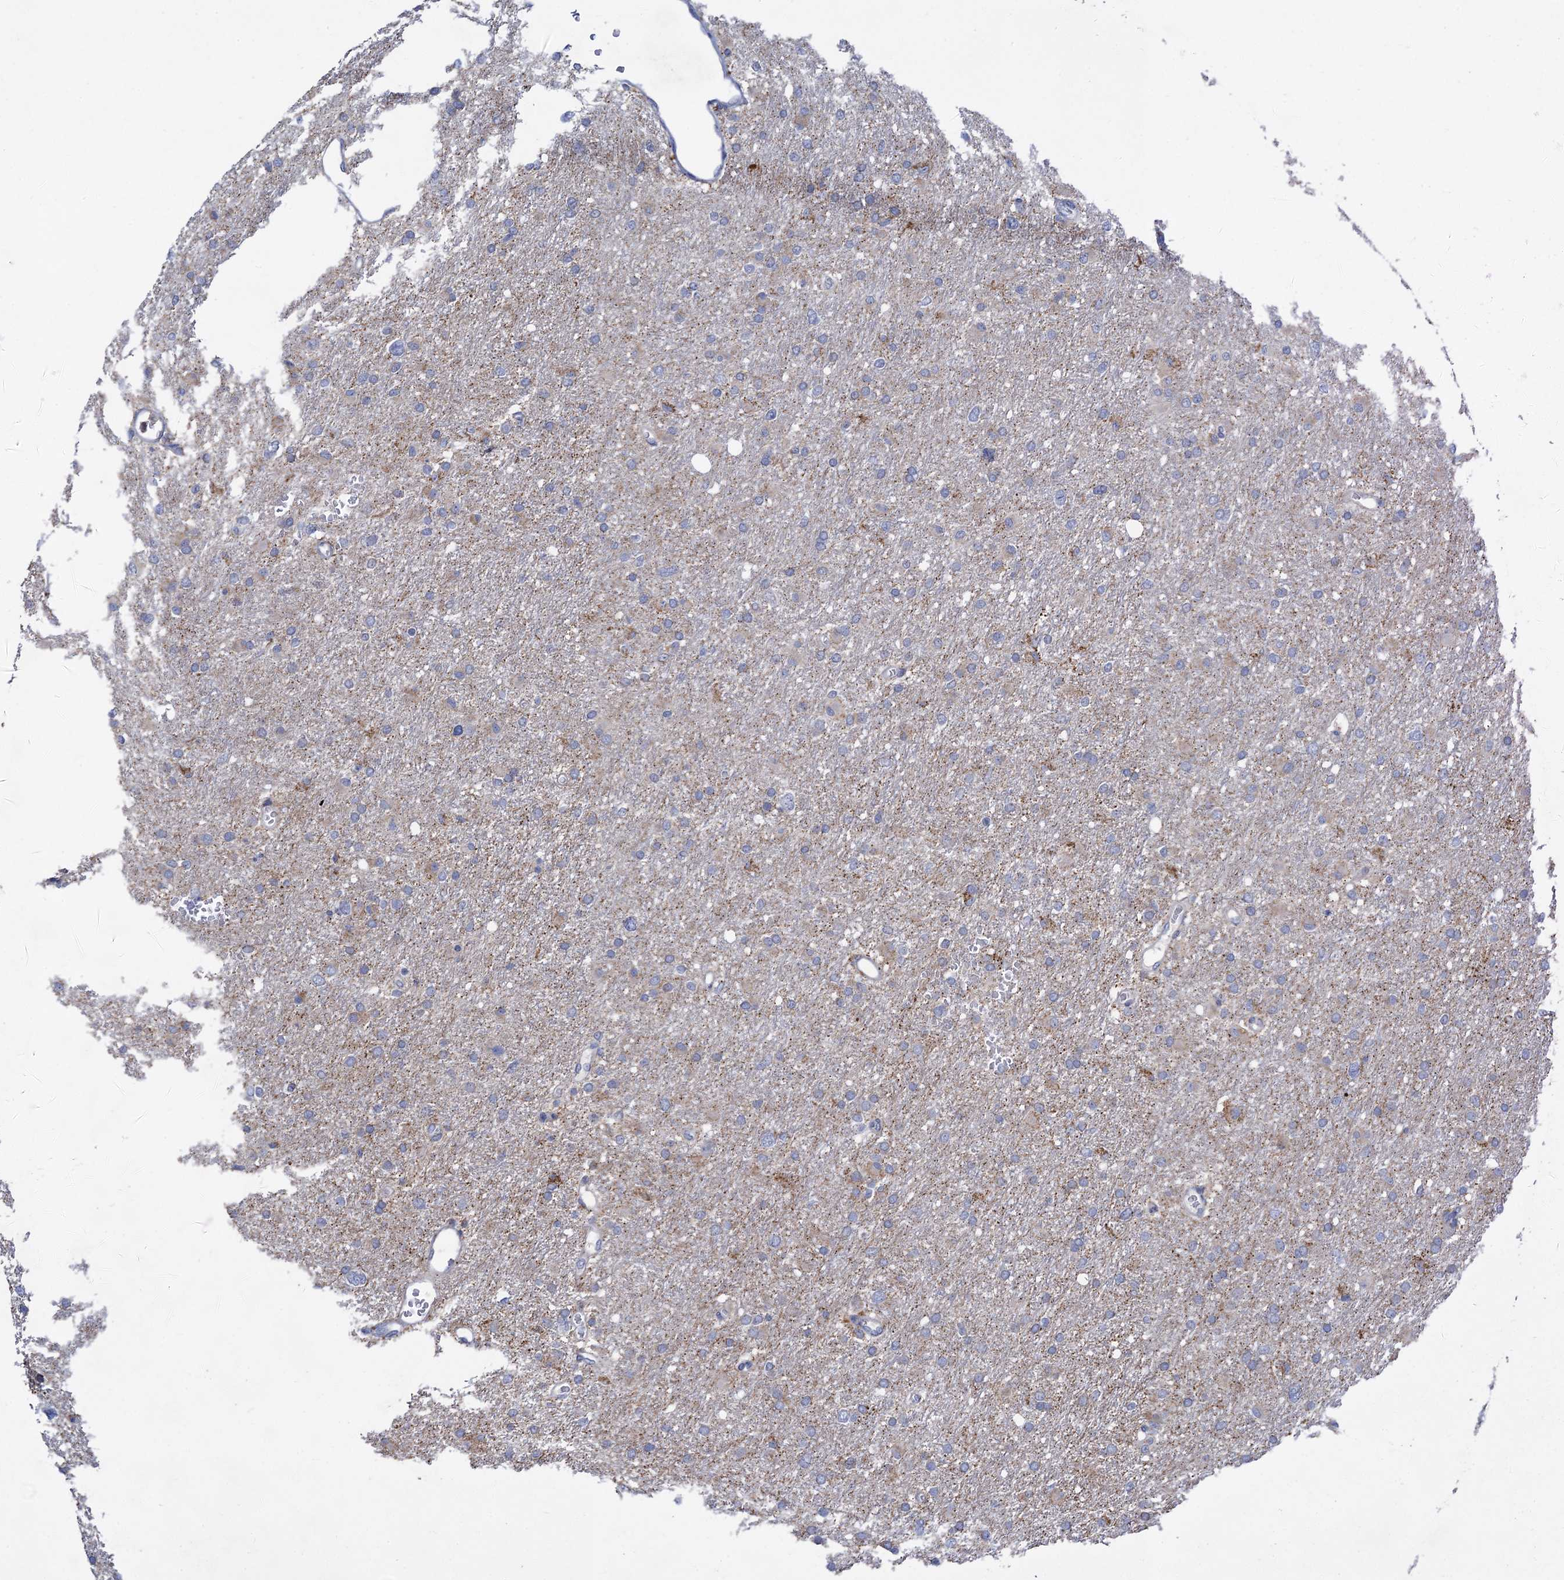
{"staining": {"intensity": "negative", "quantity": "none", "location": "none"}, "tissue": "glioma", "cell_type": "Tumor cells", "image_type": "cancer", "snomed": [{"axis": "morphology", "description": "Glioma, malignant, High grade"}, {"axis": "topography", "description": "Cerebral cortex"}], "caption": "Tumor cells show no significant staining in malignant high-grade glioma.", "gene": "ANKS3", "patient": {"sex": "female", "age": 36}}